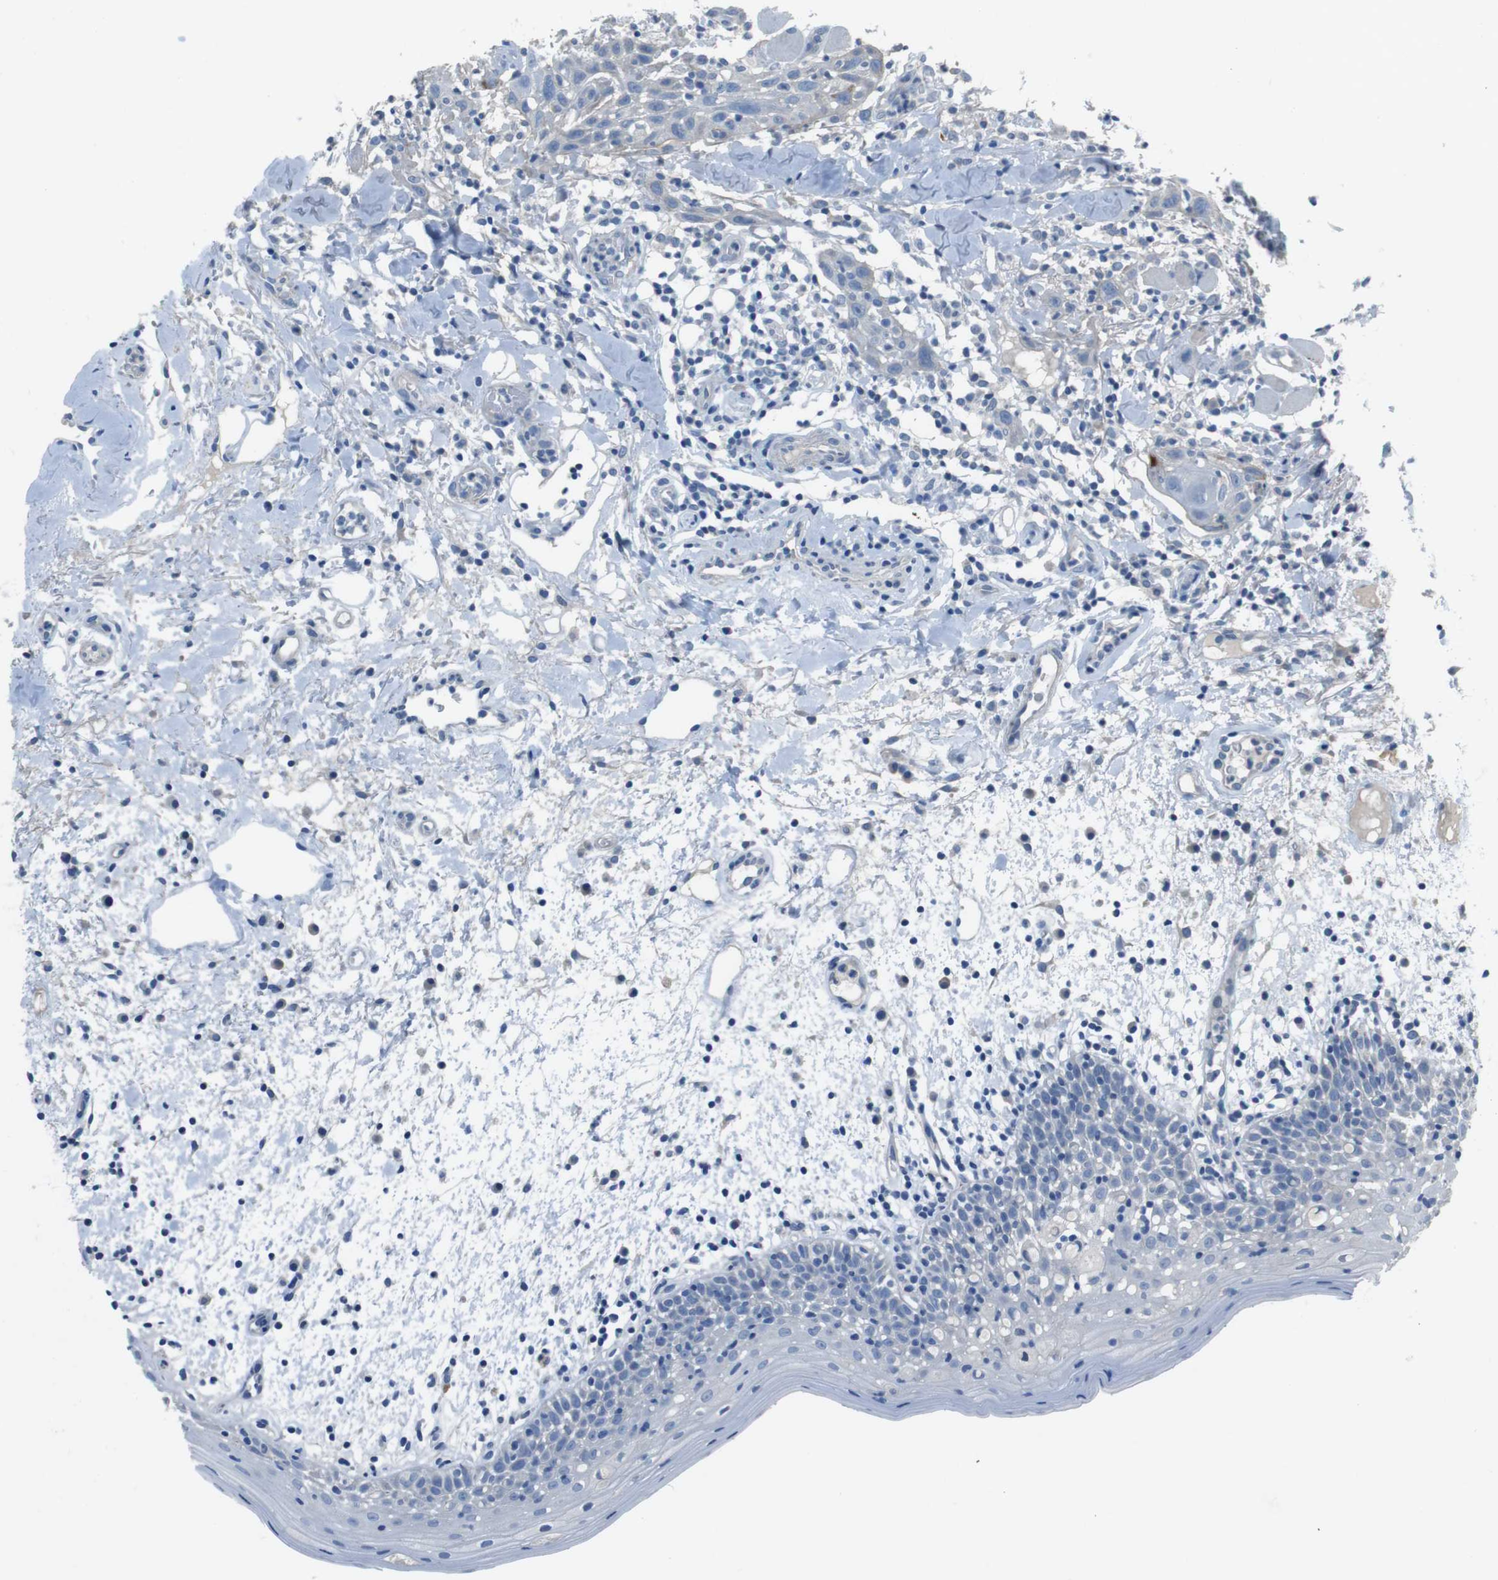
{"staining": {"intensity": "negative", "quantity": "none", "location": "none"}, "tissue": "oral mucosa", "cell_type": "Squamous epithelial cells", "image_type": "normal", "snomed": [{"axis": "morphology", "description": "Normal tissue, NOS"}, {"axis": "morphology", "description": "Squamous cell carcinoma, NOS"}, {"axis": "topography", "description": "Skeletal muscle"}, {"axis": "topography", "description": "Oral tissue"}], "caption": "This is a image of IHC staining of benign oral mucosa, which shows no positivity in squamous epithelial cells. Brightfield microscopy of immunohistochemistry stained with DAB (3,3'-diaminobenzidine) (brown) and hematoxylin (blue), captured at high magnification.", "gene": "CYP2C19", "patient": {"sex": "male", "age": 71}}